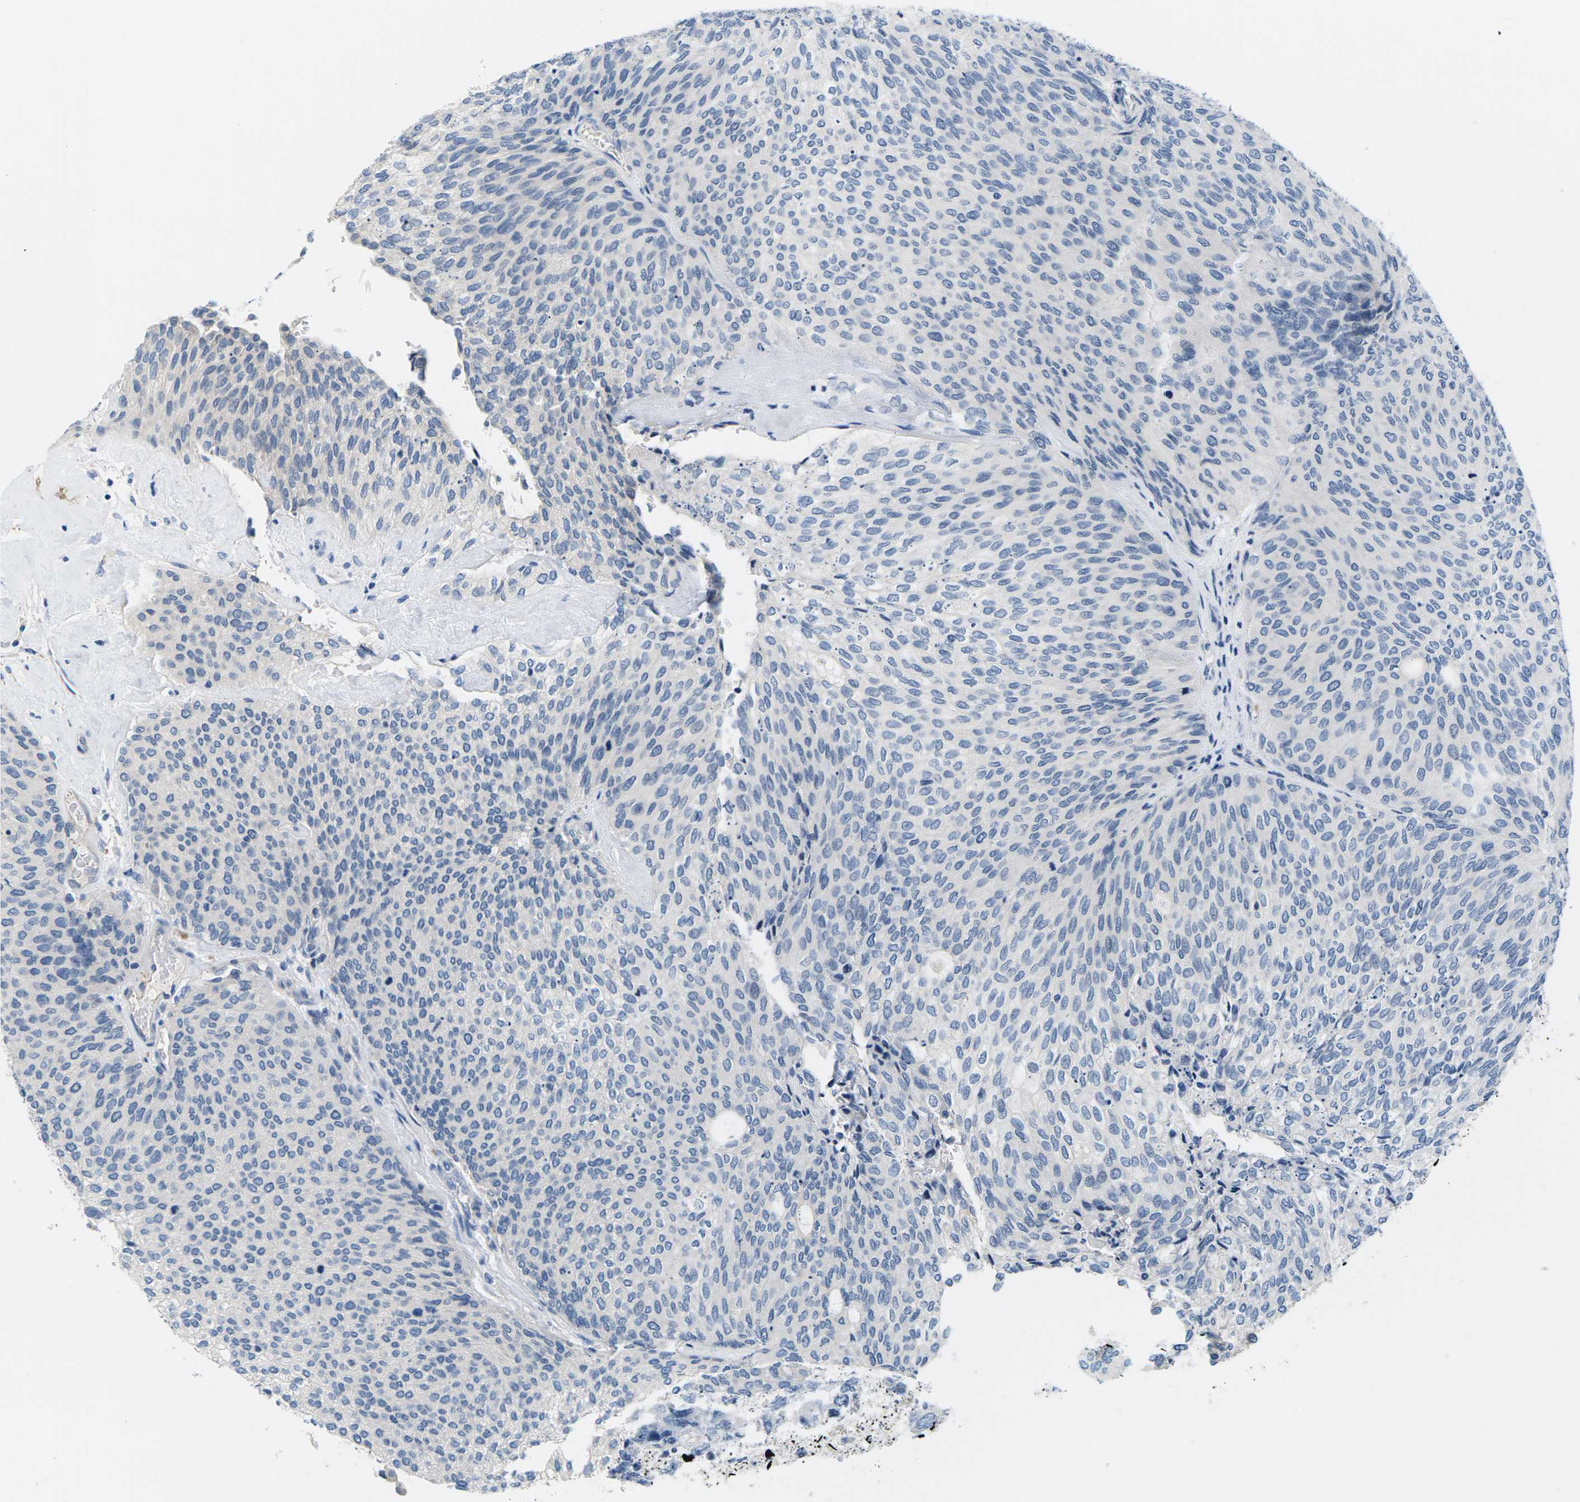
{"staining": {"intensity": "negative", "quantity": "none", "location": "none"}, "tissue": "urothelial cancer", "cell_type": "Tumor cells", "image_type": "cancer", "snomed": [{"axis": "morphology", "description": "Urothelial carcinoma, Low grade"}, {"axis": "topography", "description": "Urinary bladder"}], "caption": "The histopathology image exhibits no significant positivity in tumor cells of urothelial cancer. (Stains: DAB (3,3'-diaminobenzidine) immunohistochemistry with hematoxylin counter stain, Microscopy: brightfield microscopy at high magnification).", "gene": "TSPAN2", "patient": {"sex": "female", "age": 79}}